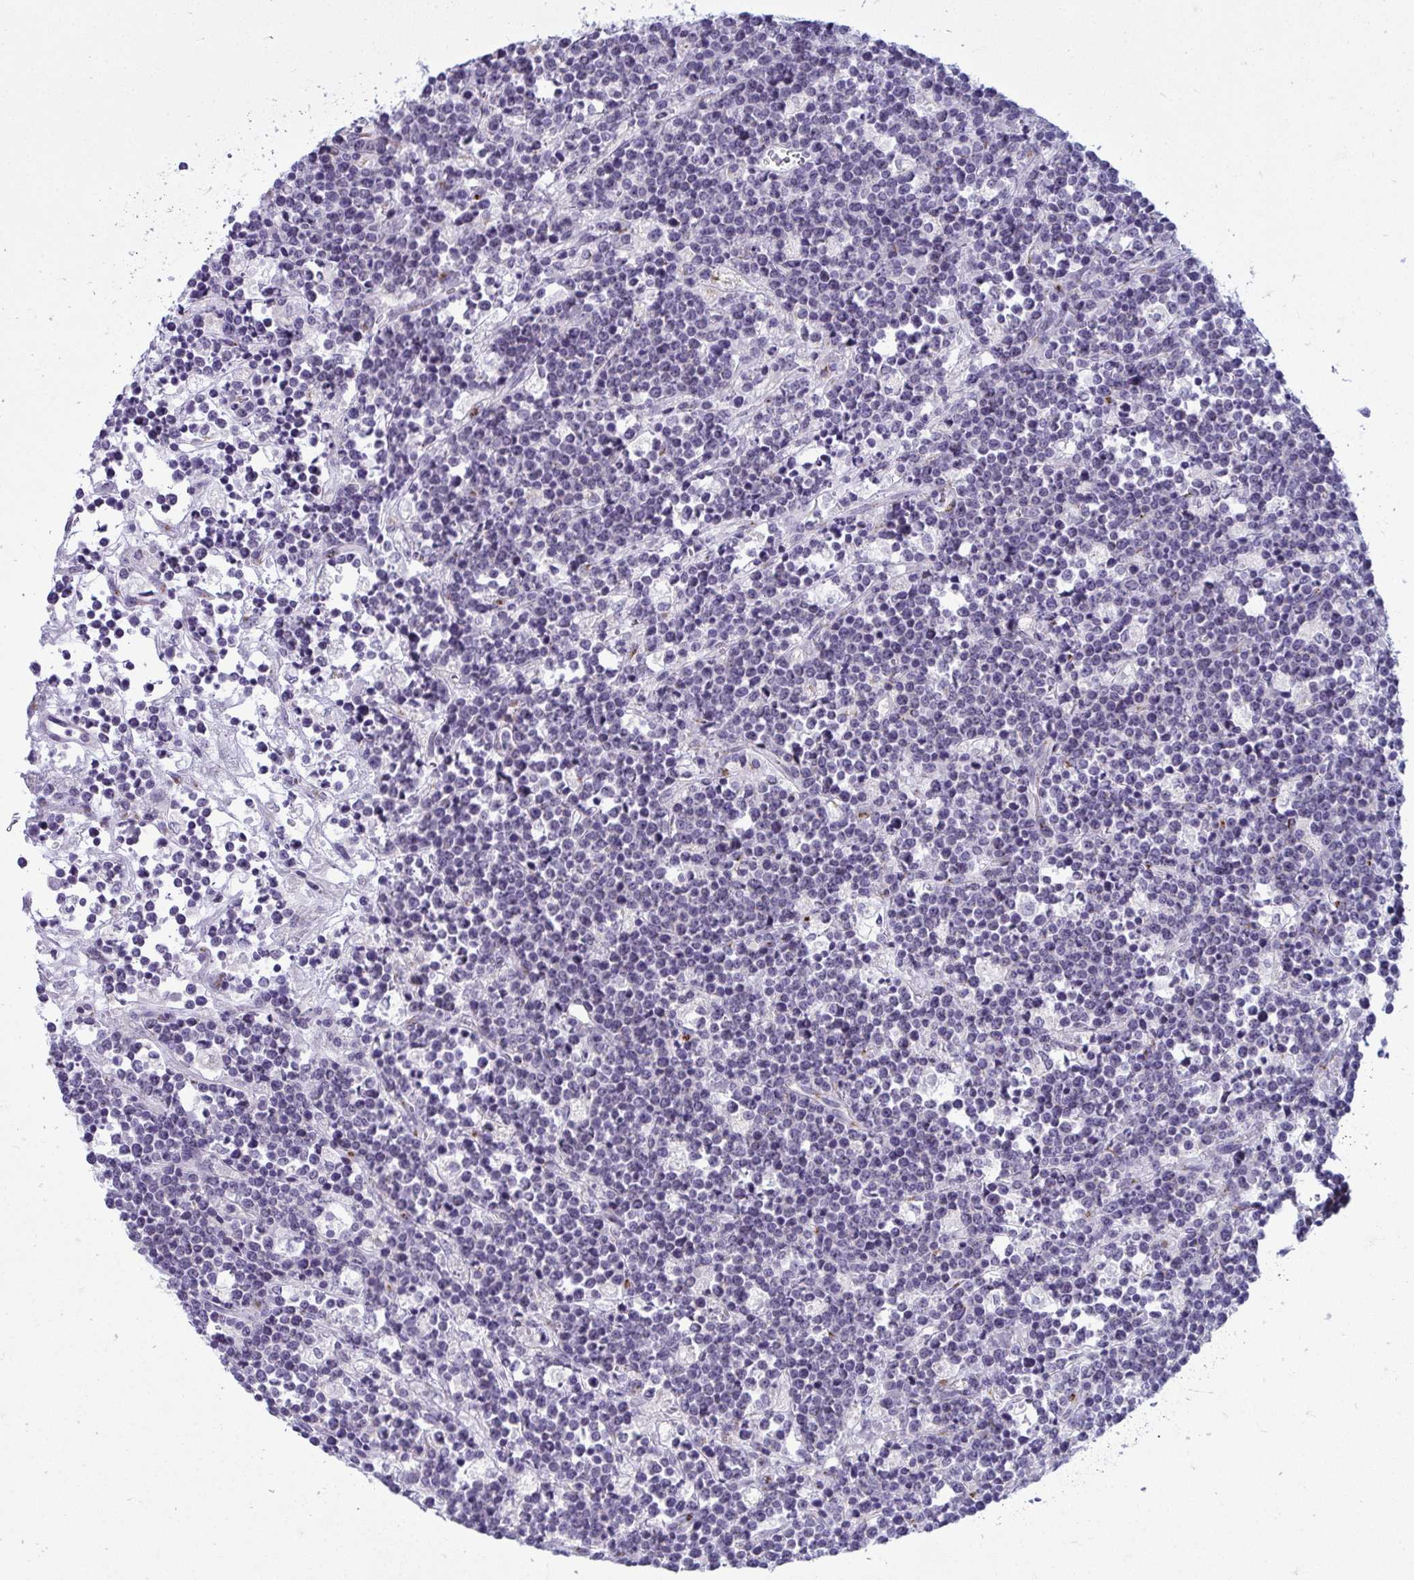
{"staining": {"intensity": "negative", "quantity": "none", "location": "none"}, "tissue": "lymphoma", "cell_type": "Tumor cells", "image_type": "cancer", "snomed": [{"axis": "morphology", "description": "Malignant lymphoma, non-Hodgkin's type, High grade"}, {"axis": "topography", "description": "Ovary"}], "caption": "This is an IHC histopathology image of lymphoma. There is no expression in tumor cells.", "gene": "DTX4", "patient": {"sex": "female", "age": 56}}